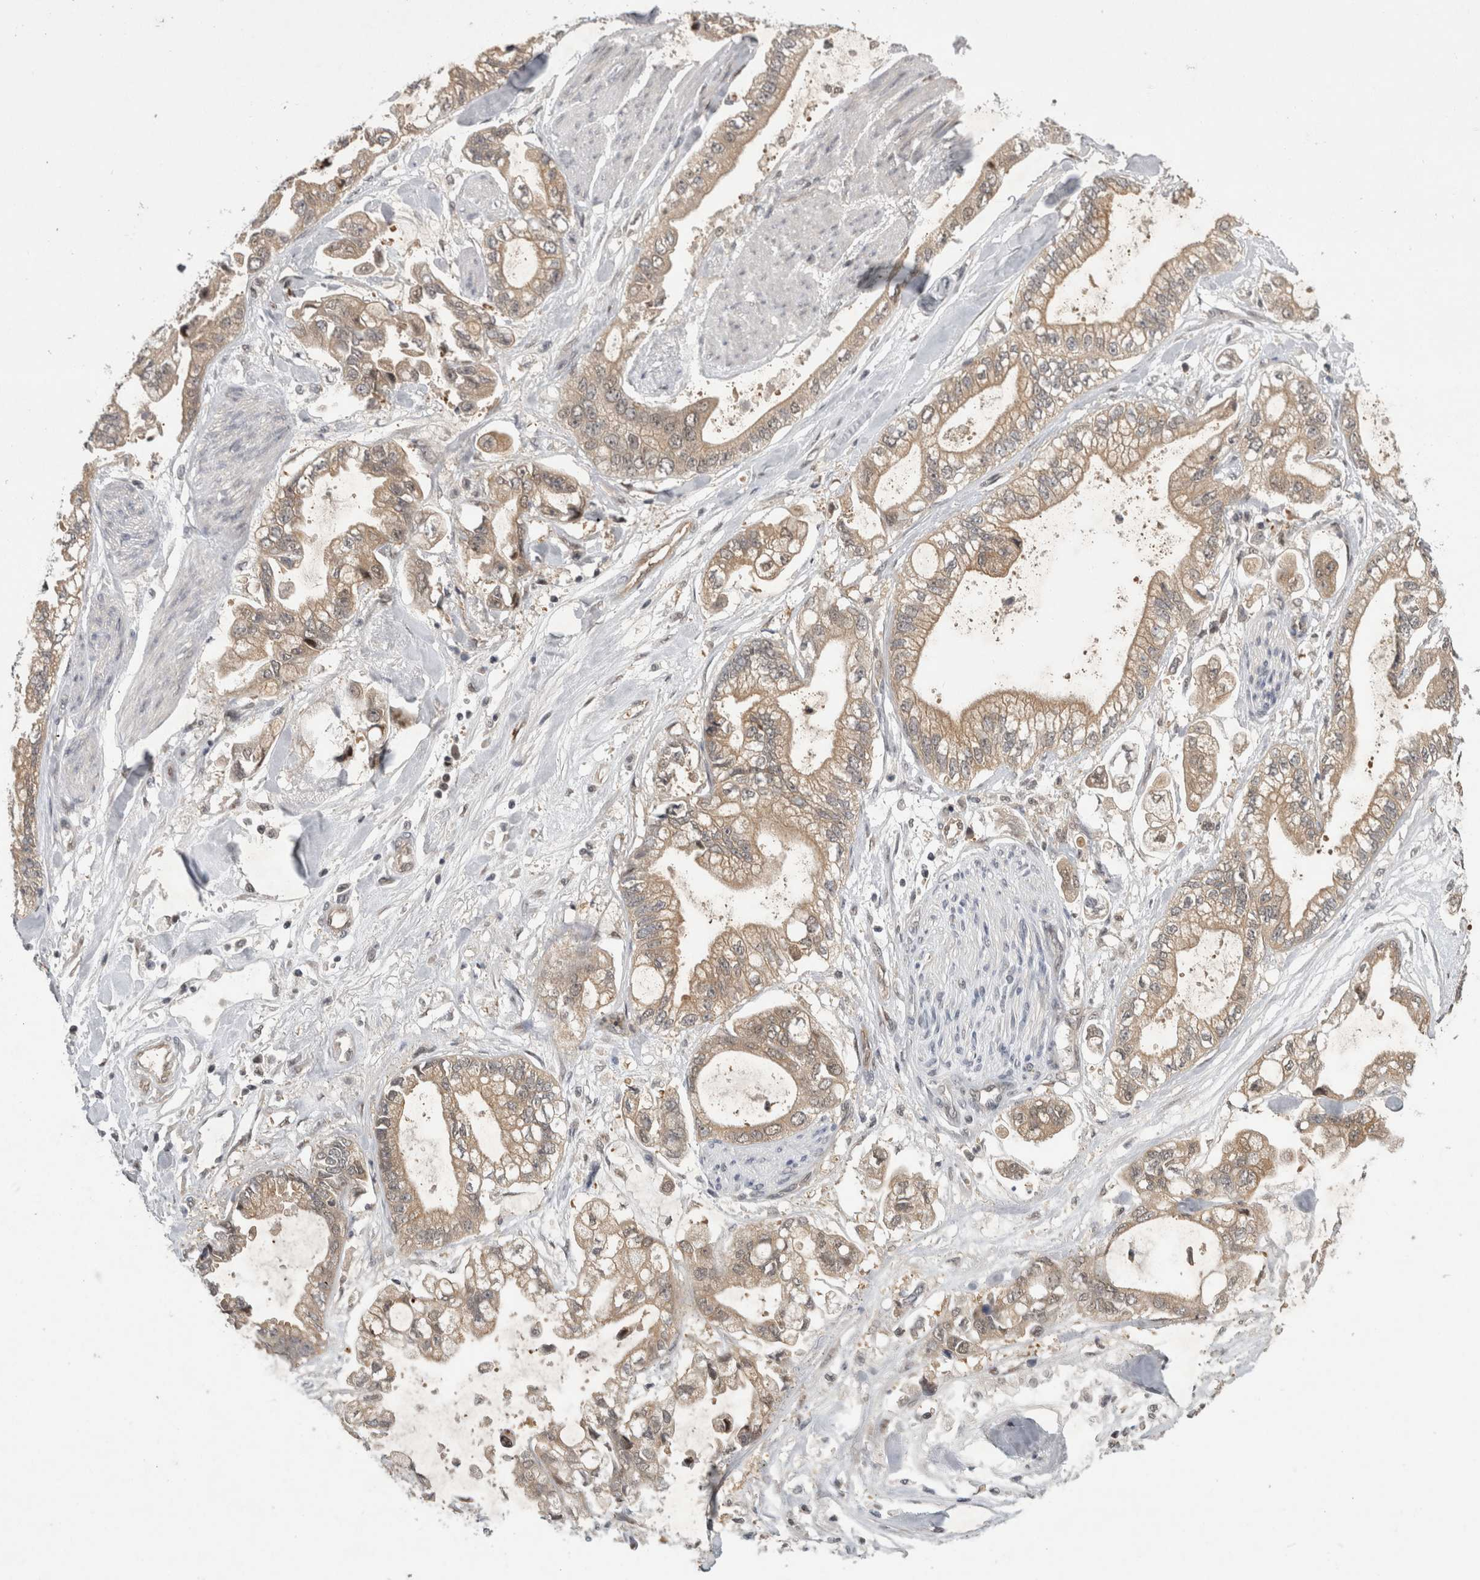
{"staining": {"intensity": "weak", "quantity": ">75%", "location": "cytoplasmic/membranous"}, "tissue": "stomach cancer", "cell_type": "Tumor cells", "image_type": "cancer", "snomed": [{"axis": "morphology", "description": "Normal tissue, NOS"}, {"axis": "morphology", "description": "Adenocarcinoma, NOS"}, {"axis": "topography", "description": "Stomach"}], "caption": "IHC histopathology image of human adenocarcinoma (stomach) stained for a protein (brown), which reveals low levels of weak cytoplasmic/membranous positivity in about >75% of tumor cells.", "gene": "PSMB2", "patient": {"sex": "male", "age": 62}}